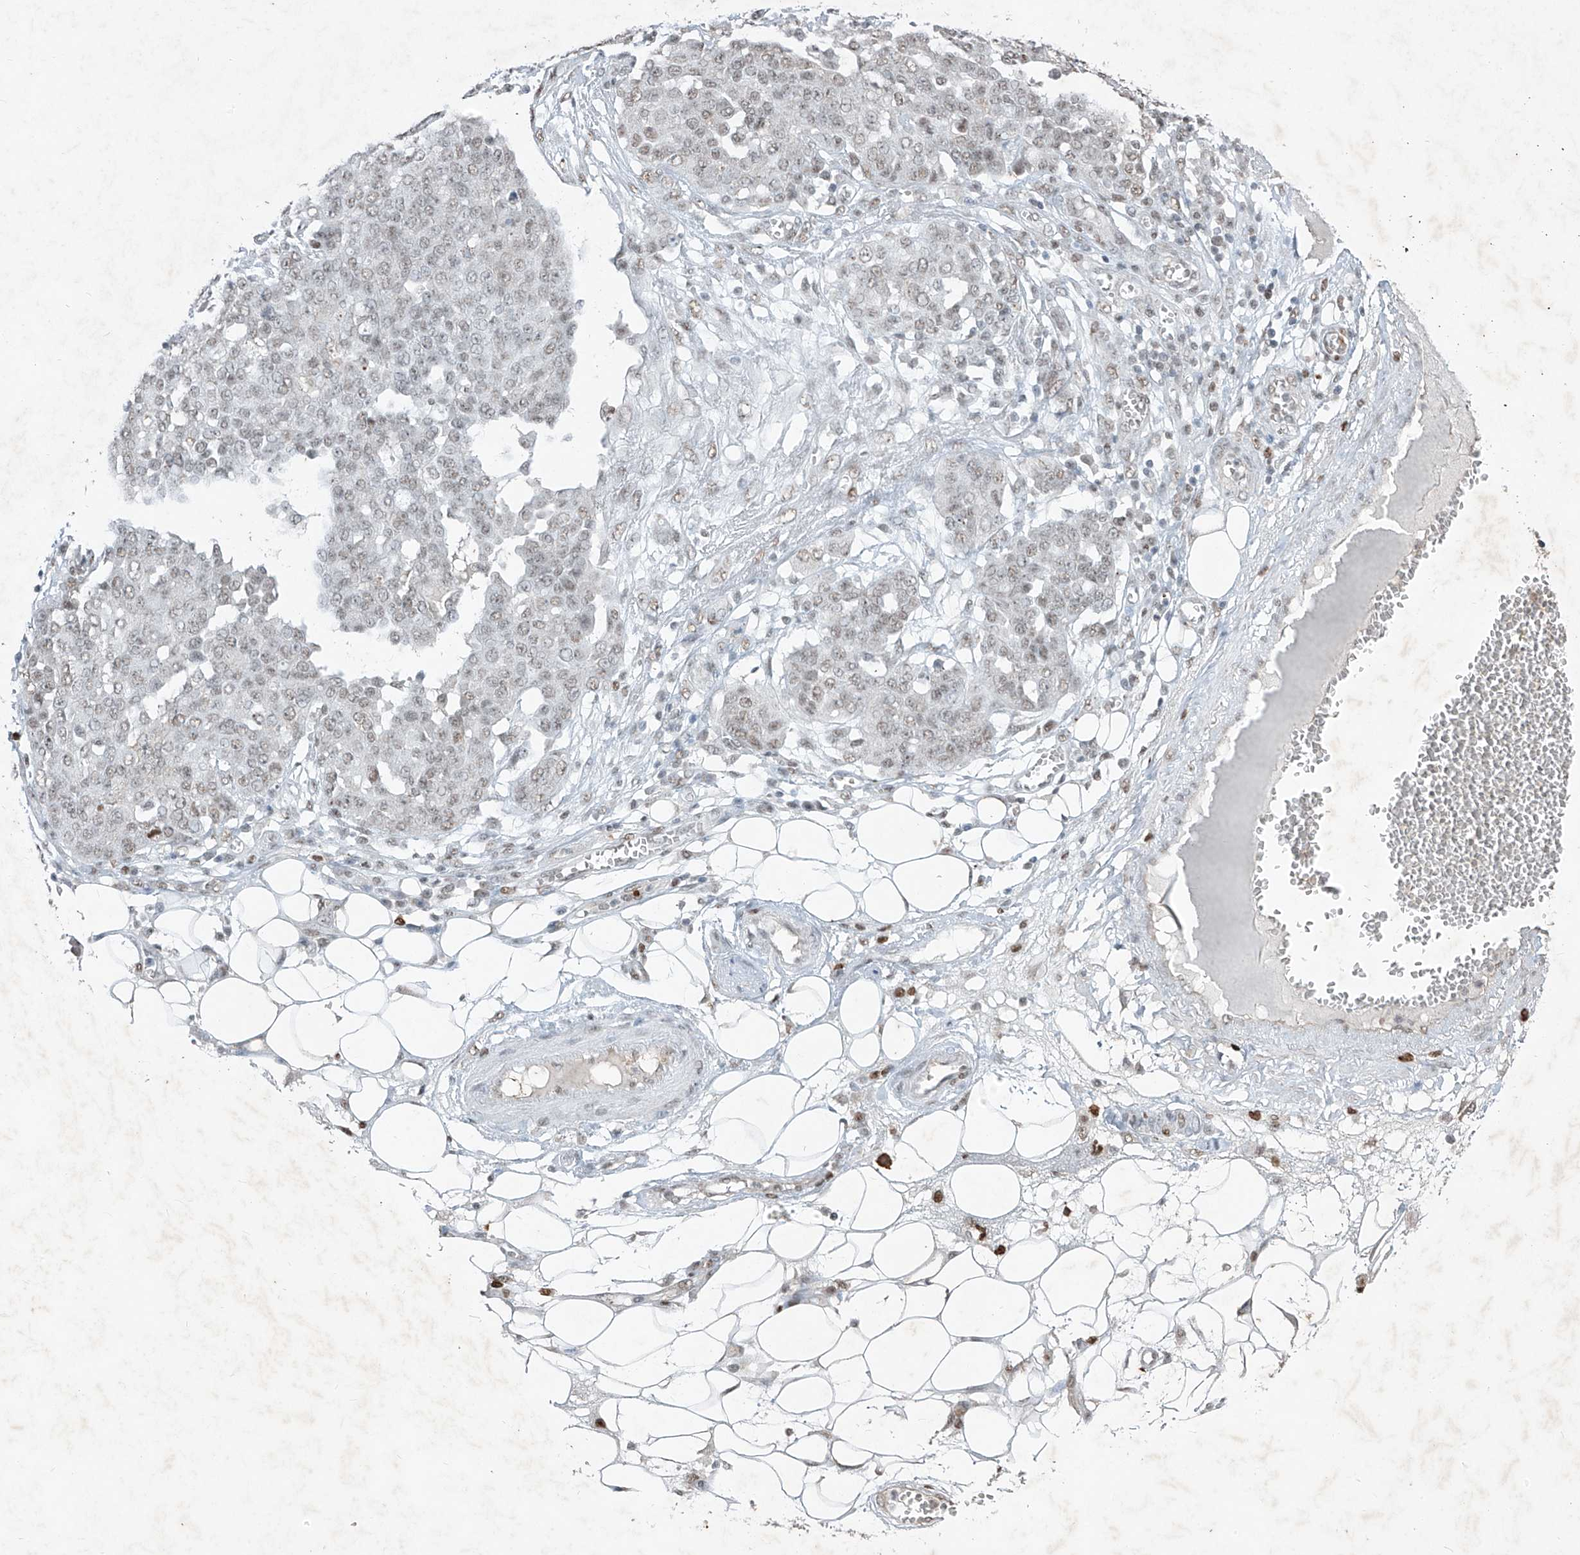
{"staining": {"intensity": "weak", "quantity": "<25%", "location": "nuclear"}, "tissue": "ovarian cancer", "cell_type": "Tumor cells", "image_type": "cancer", "snomed": [{"axis": "morphology", "description": "Cystadenocarcinoma, serous, NOS"}, {"axis": "topography", "description": "Soft tissue"}, {"axis": "topography", "description": "Ovary"}], "caption": "Immunohistochemistry histopathology image of human ovarian cancer (serous cystadenocarcinoma) stained for a protein (brown), which demonstrates no staining in tumor cells.", "gene": "TFEC", "patient": {"sex": "female", "age": 57}}